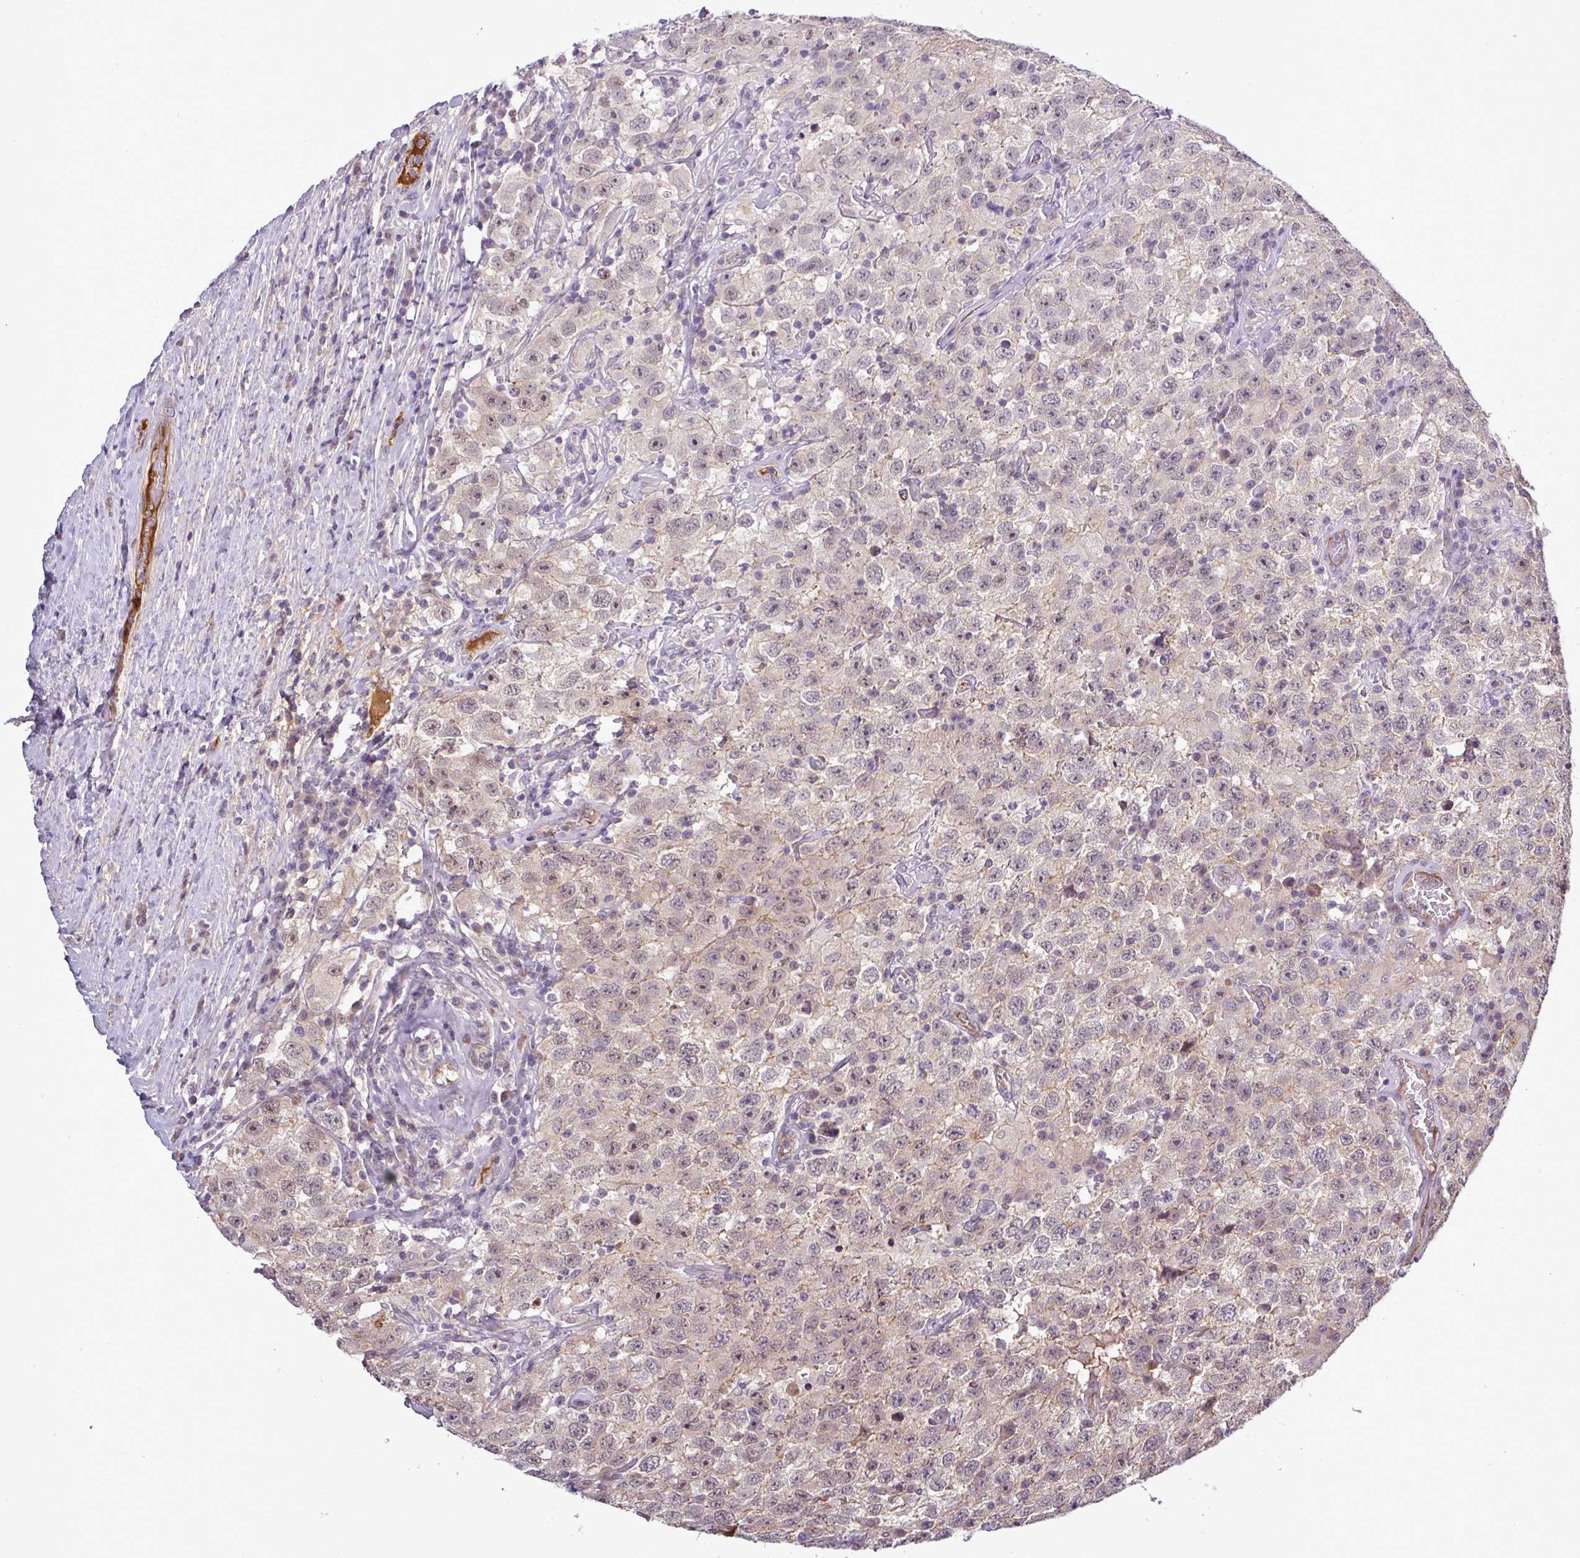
{"staining": {"intensity": "weak", "quantity": "25%-75%", "location": "cytoplasmic/membranous,nuclear"}, "tissue": "testis cancer", "cell_type": "Tumor cells", "image_type": "cancer", "snomed": [{"axis": "morphology", "description": "Seminoma, NOS"}, {"axis": "topography", "description": "Testis"}], "caption": "Seminoma (testis) stained with a brown dye displays weak cytoplasmic/membranous and nuclear positive expression in approximately 25%-75% of tumor cells.", "gene": "PCDH1", "patient": {"sex": "male", "age": 41}}